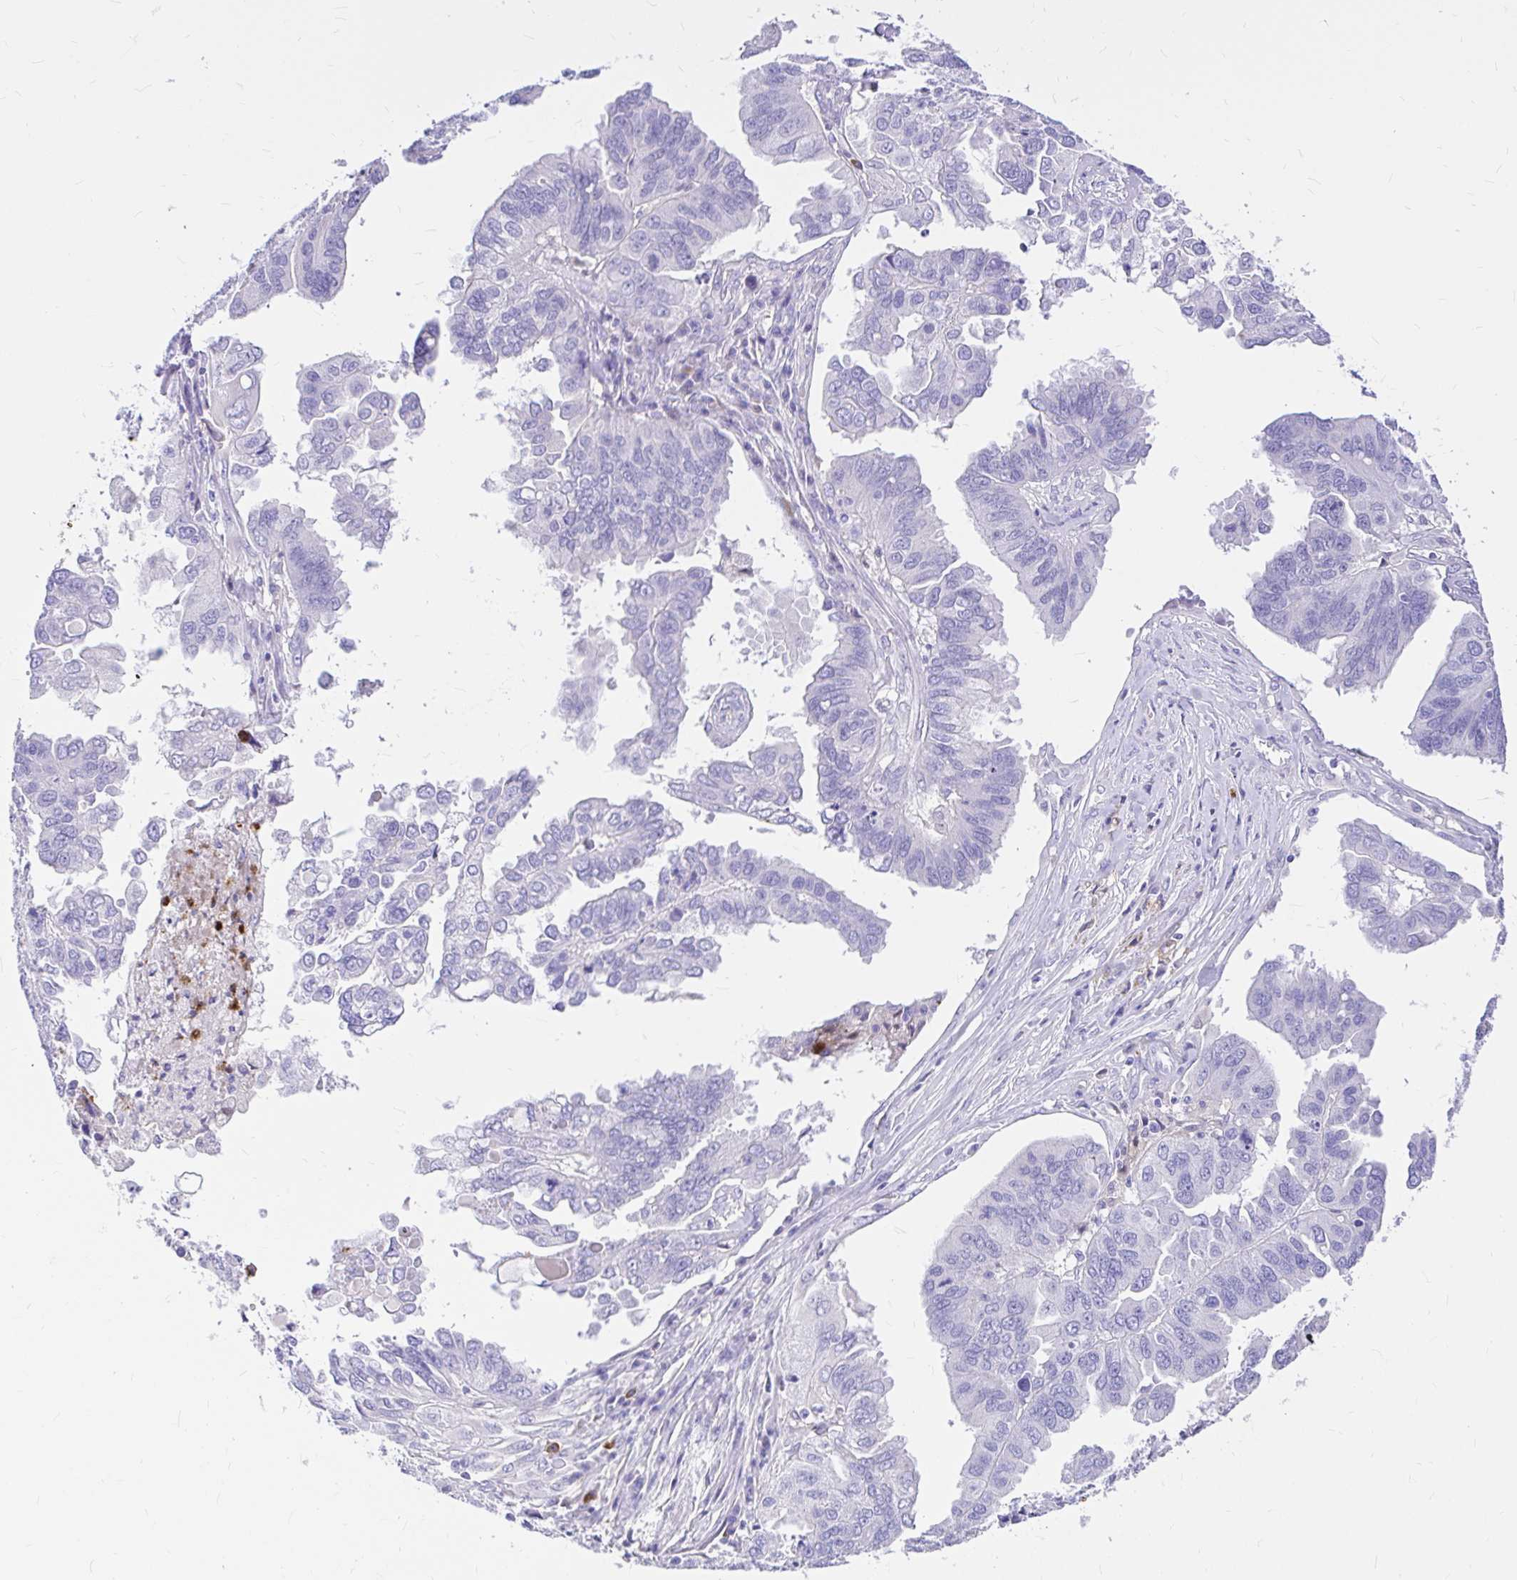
{"staining": {"intensity": "negative", "quantity": "none", "location": "none"}, "tissue": "ovarian cancer", "cell_type": "Tumor cells", "image_type": "cancer", "snomed": [{"axis": "morphology", "description": "Cystadenocarcinoma, serous, NOS"}, {"axis": "topography", "description": "Ovary"}], "caption": "This is an IHC micrograph of human ovarian serous cystadenocarcinoma. There is no positivity in tumor cells.", "gene": "CLEC1B", "patient": {"sex": "female", "age": 79}}